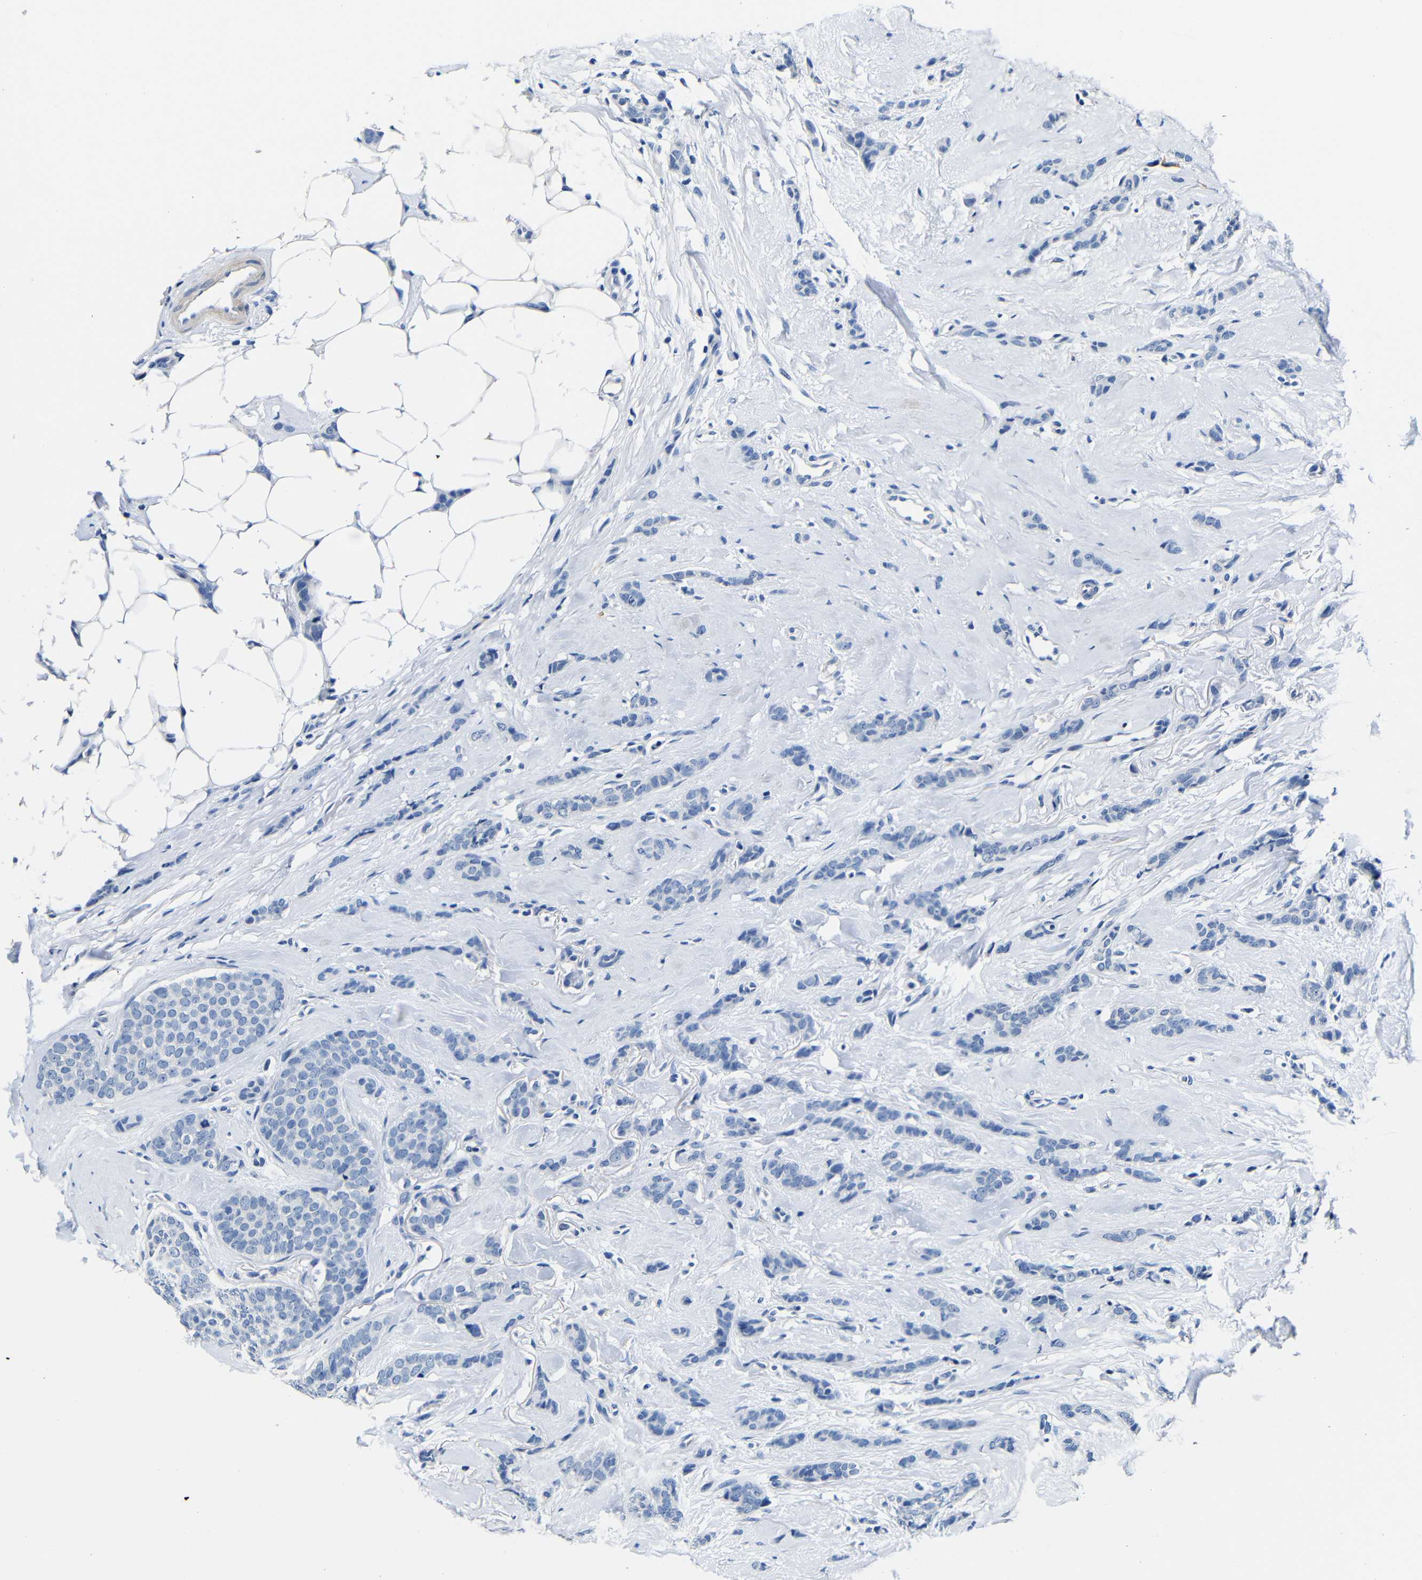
{"staining": {"intensity": "negative", "quantity": "none", "location": "none"}, "tissue": "breast cancer", "cell_type": "Tumor cells", "image_type": "cancer", "snomed": [{"axis": "morphology", "description": "Lobular carcinoma"}, {"axis": "topography", "description": "Skin"}, {"axis": "topography", "description": "Breast"}], "caption": "Immunohistochemistry image of neoplastic tissue: human breast cancer stained with DAB shows no significant protein positivity in tumor cells.", "gene": "TNFAIP1", "patient": {"sex": "female", "age": 46}}